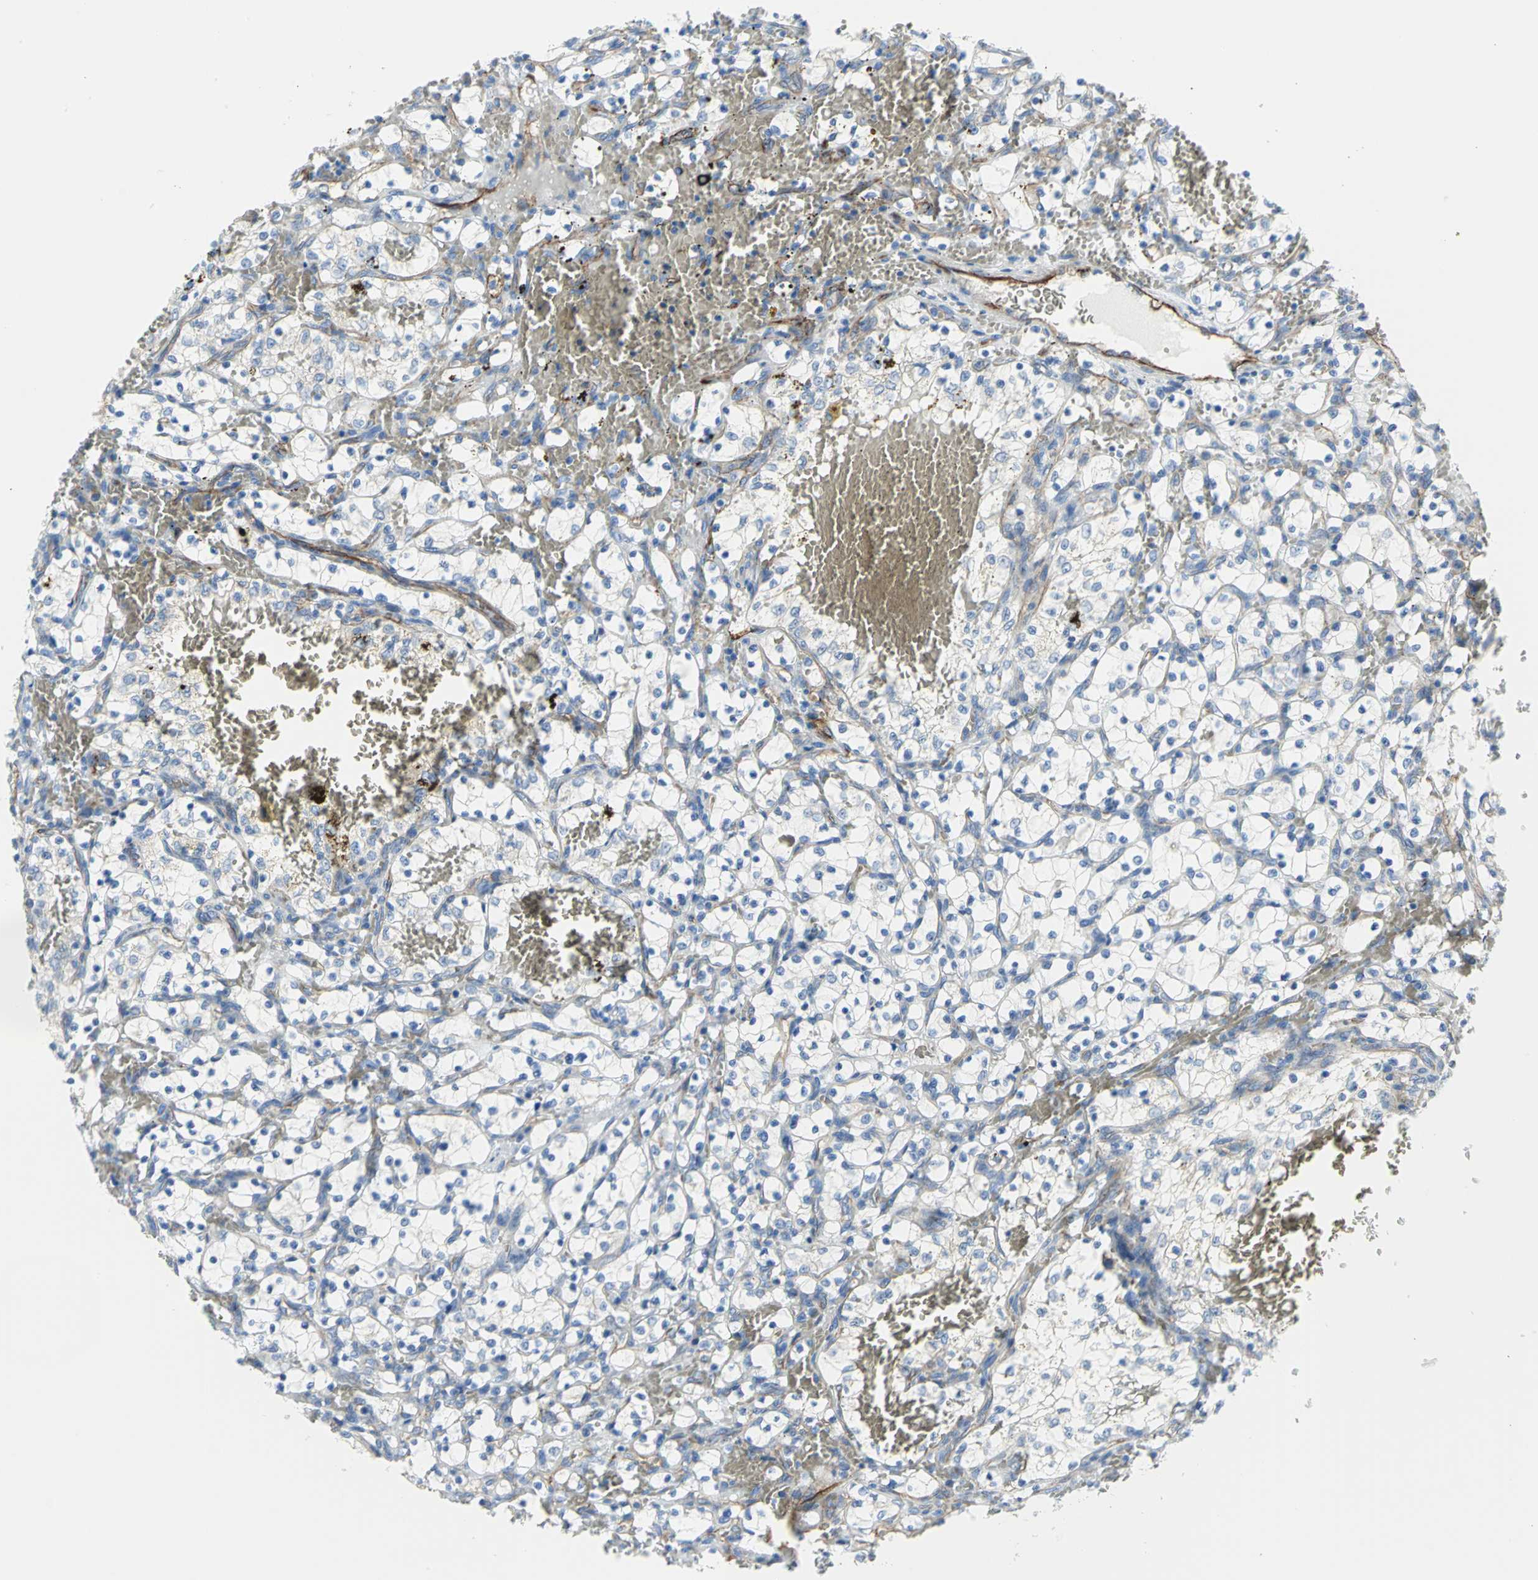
{"staining": {"intensity": "negative", "quantity": "none", "location": "none"}, "tissue": "renal cancer", "cell_type": "Tumor cells", "image_type": "cancer", "snomed": [{"axis": "morphology", "description": "Adenocarcinoma, NOS"}, {"axis": "topography", "description": "Kidney"}], "caption": "IHC of human renal cancer (adenocarcinoma) shows no expression in tumor cells.", "gene": "FLNB", "patient": {"sex": "female", "age": 69}}